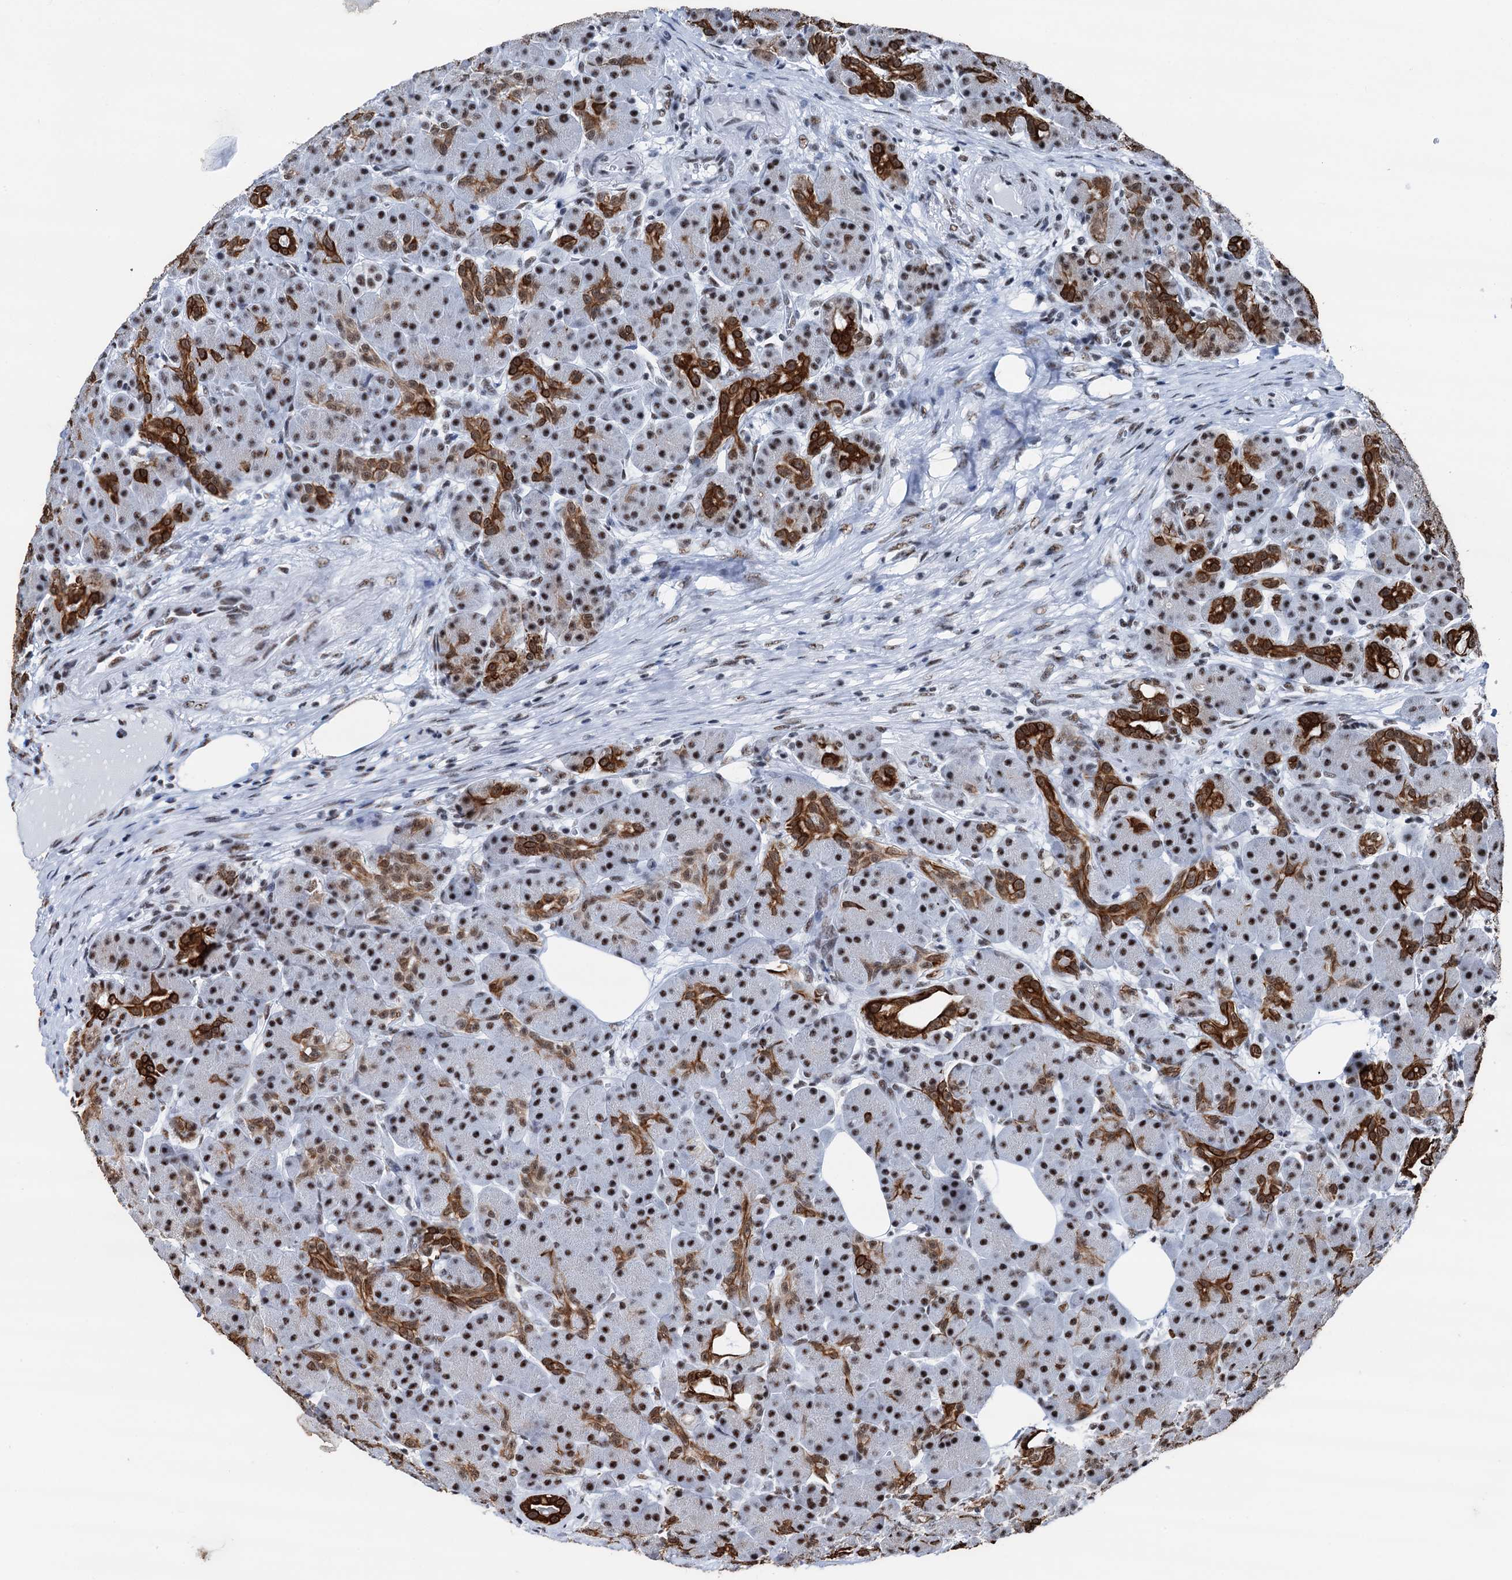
{"staining": {"intensity": "strong", "quantity": "25%-75%", "location": "cytoplasmic/membranous,nuclear"}, "tissue": "pancreas", "cell_type": "Exocrine glandular cells", "image_type": "normal", "snomed": [{"axis": "morphology", "description": "Normal tissue, NOS"}, {"axis": "topography", "description": "Pancreas"}], "caption": "Pancreas stained with DAB immunohistochemistry (IHC) demonstrates high levels of strong cytoplasmic/membranous,nuclear positivity in about 25%-75% of exocrine glandular cells. Using DAB (3,3'-diaminobenzidine) (brown) and hematoxylin (blue) stains, captured at high magnification using brightfield microscopy.", "gene": "DDX23", "patient": {"sex": "male", "age": 63}}